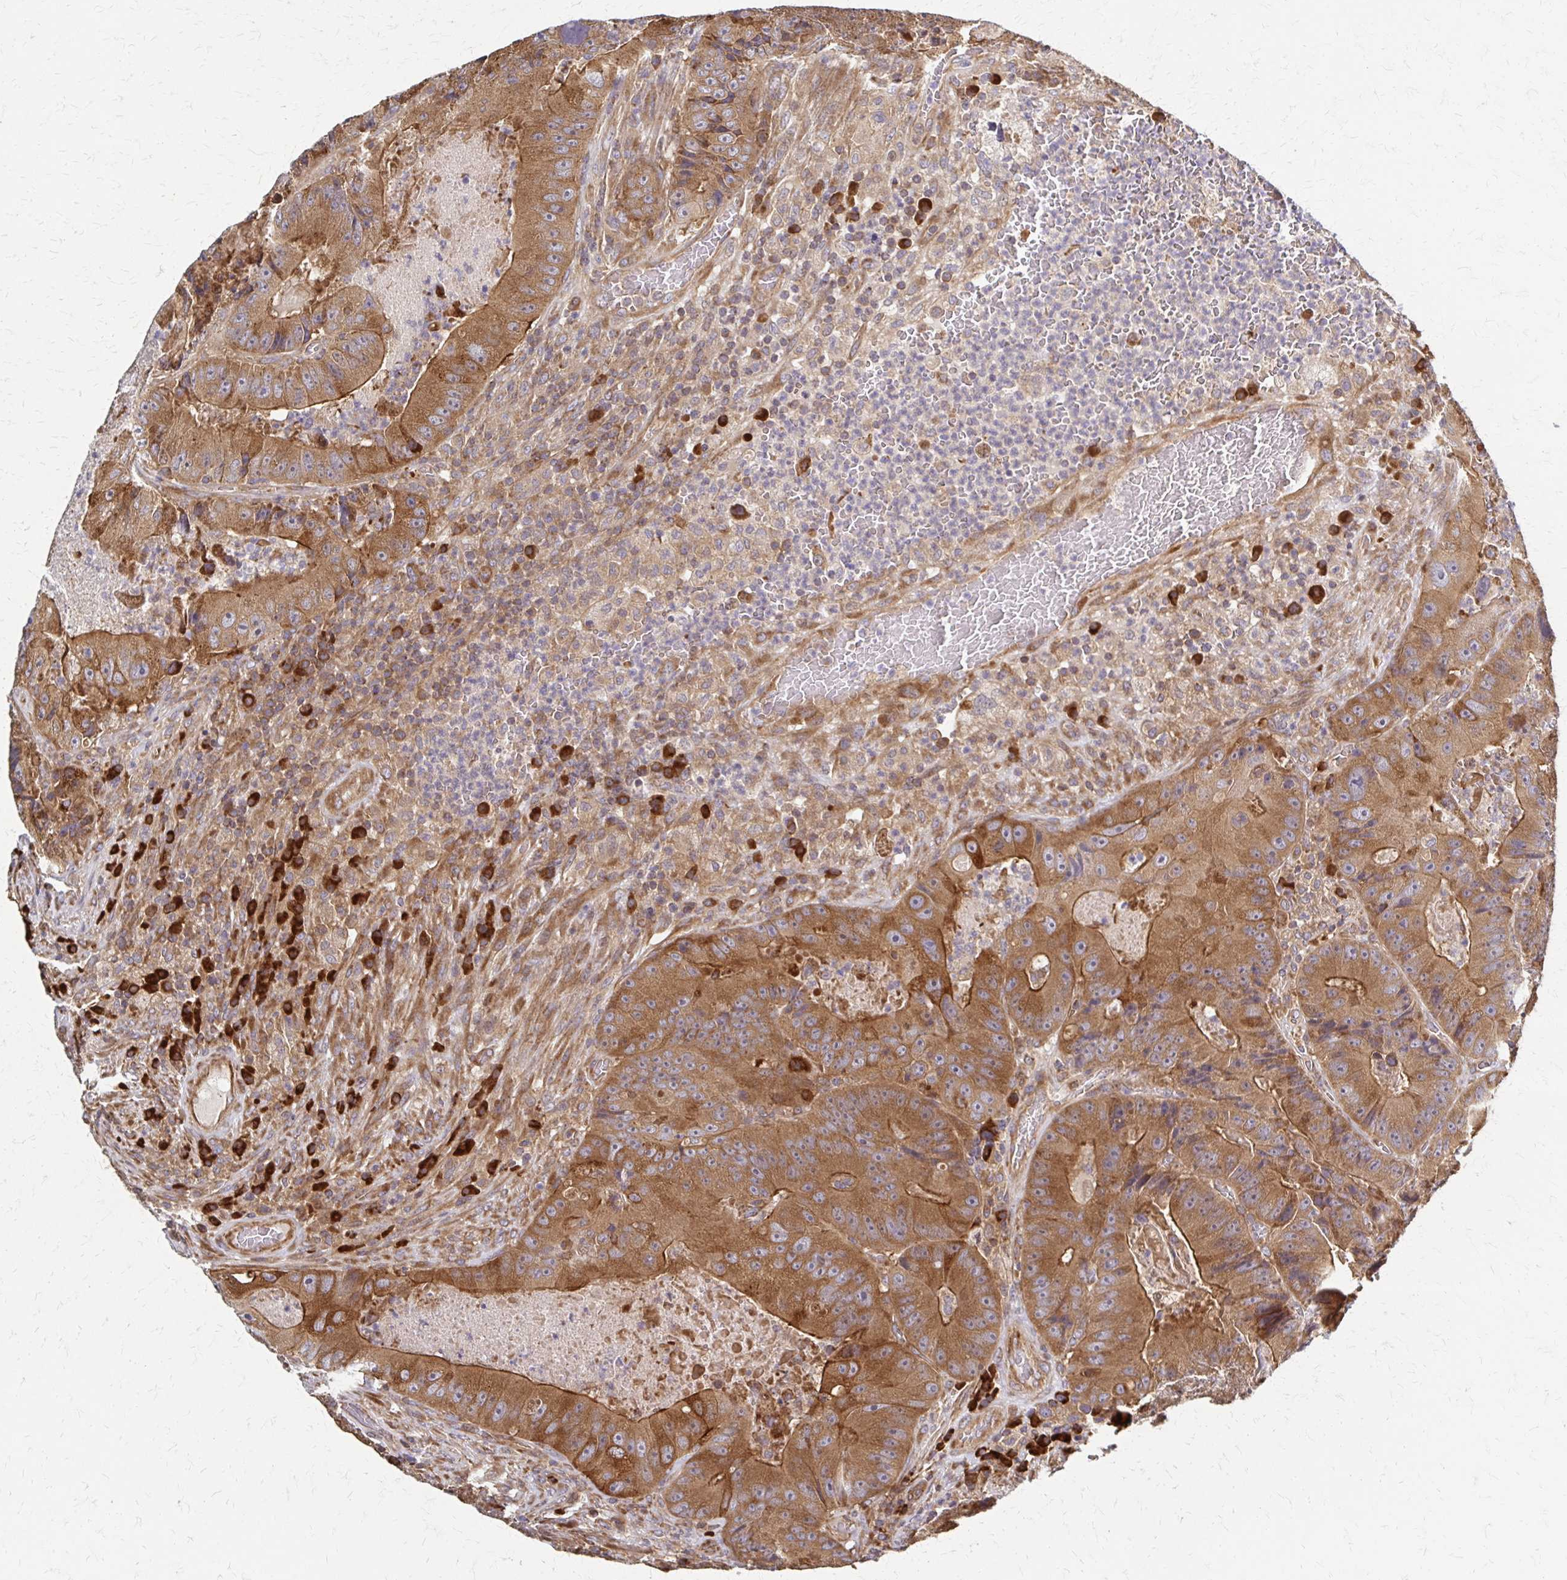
{"staining": {"intensity": "moderate", "quantity": ">75%", "location": "cytoplasmic/membranous"}, "tissue": "colorectal cancer", "cell_type": "Tumor cells", "image_type": "cancer", "snomed": [{"axis": "morphology", "description": "Adenocarcinoma, NOS"}, {"axis": "topography", "description": "Colon"}], "caption": "Immunohistochemical staining of colorectal cancer exhibits moderate cytoplasmic/membranous protein expression in approximately >75% of tumor cells.", "gene": "EEF2", "patient": {"sex": "female", "age": 86}}